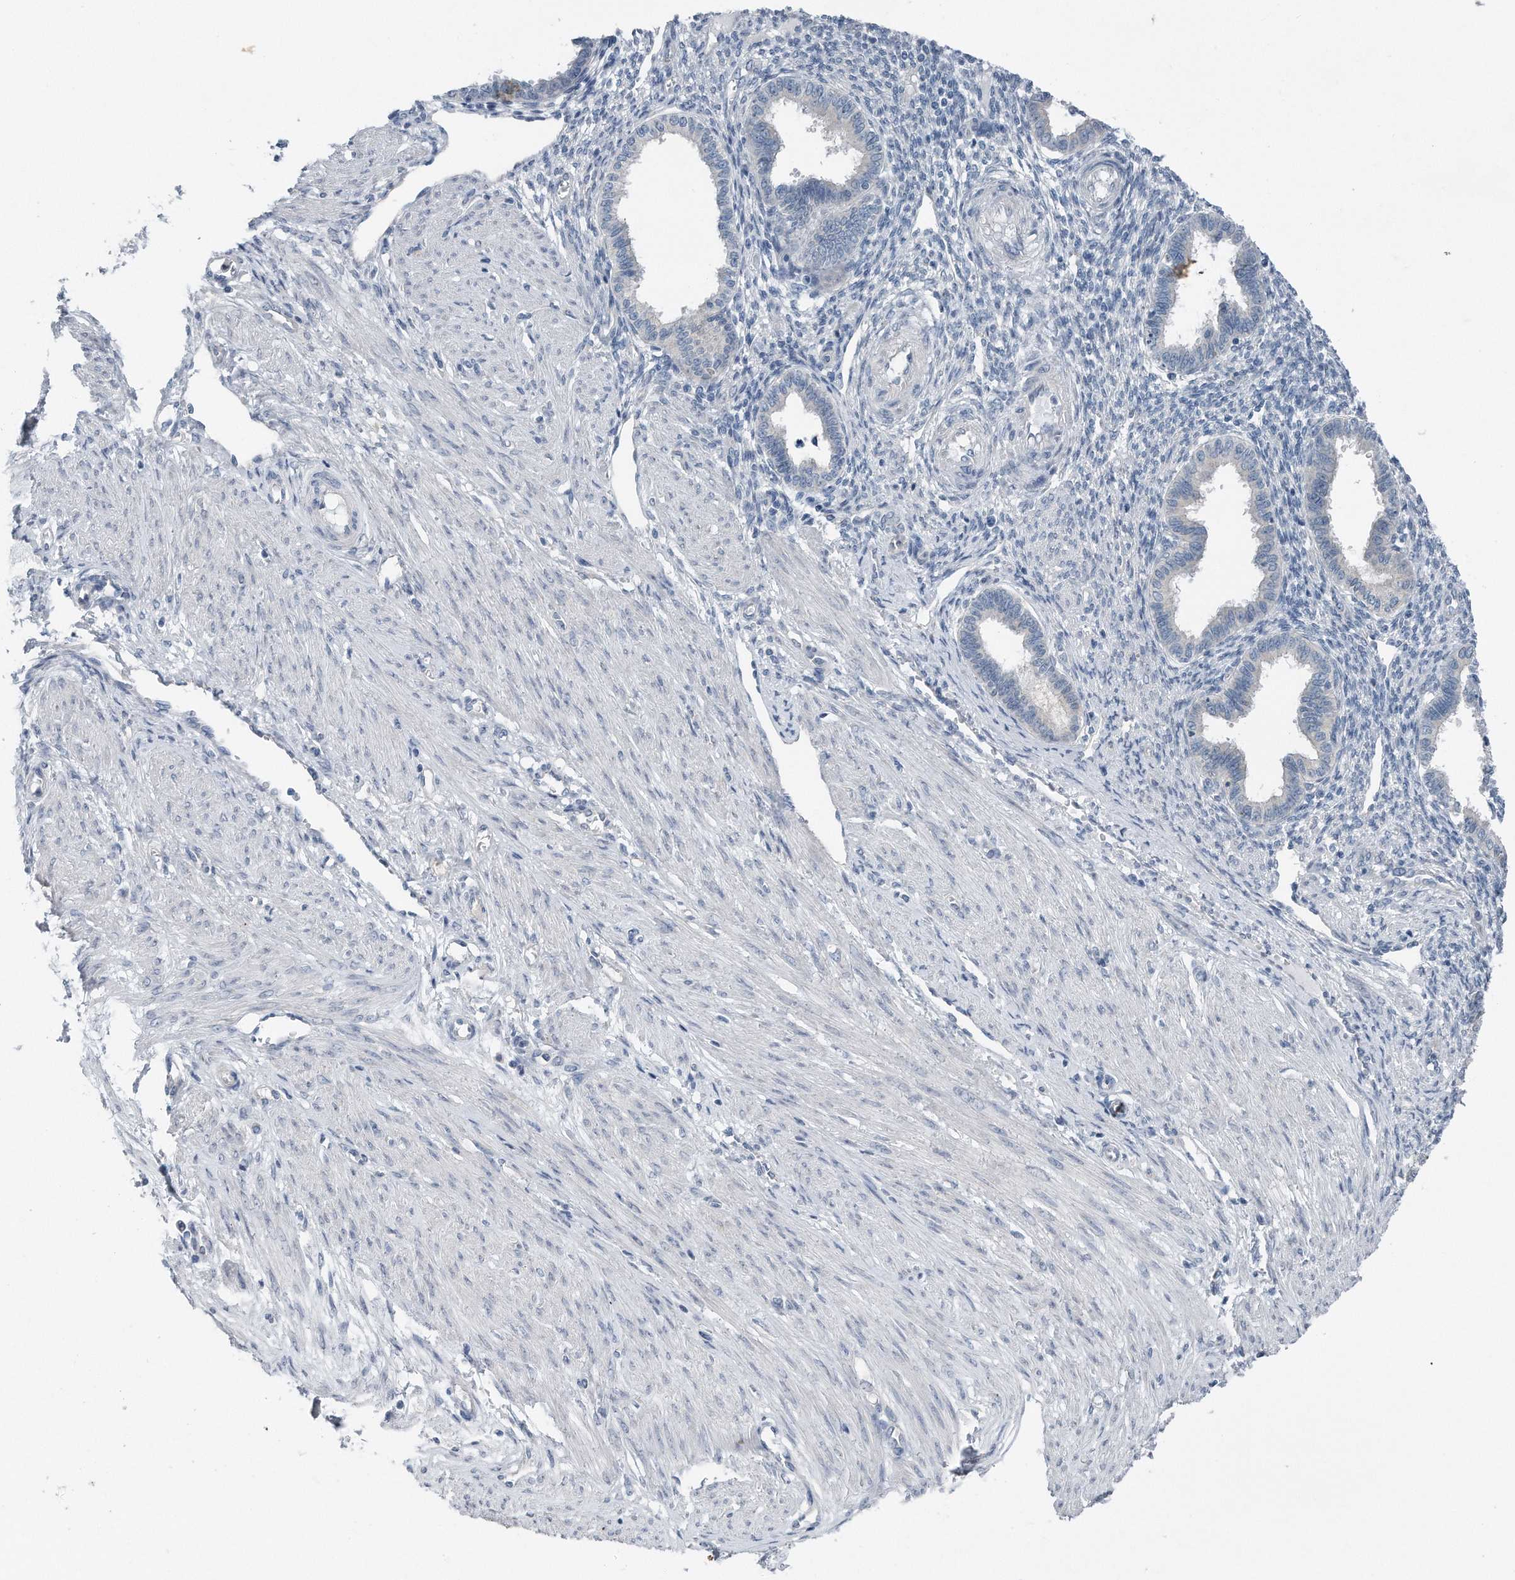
{"staining": {"intensity": "negative", "quantity": "none", "location": "none"}, "tissue": "endometrium", "cell_type": "Cells in endometrial stroma", "image_type": "normal", "snomed": [{"axis": "morphology", "description": "Normal tissue, NOS"}, {"axis": "topography", "description": "Endometrium"}], "caption": "Immunohistochemical staining of normal human endometrium displays no significant positivity in cells in endometrial stroma.", "gene": "YRDC", "patient": {"sex": "female", "age": 33}}